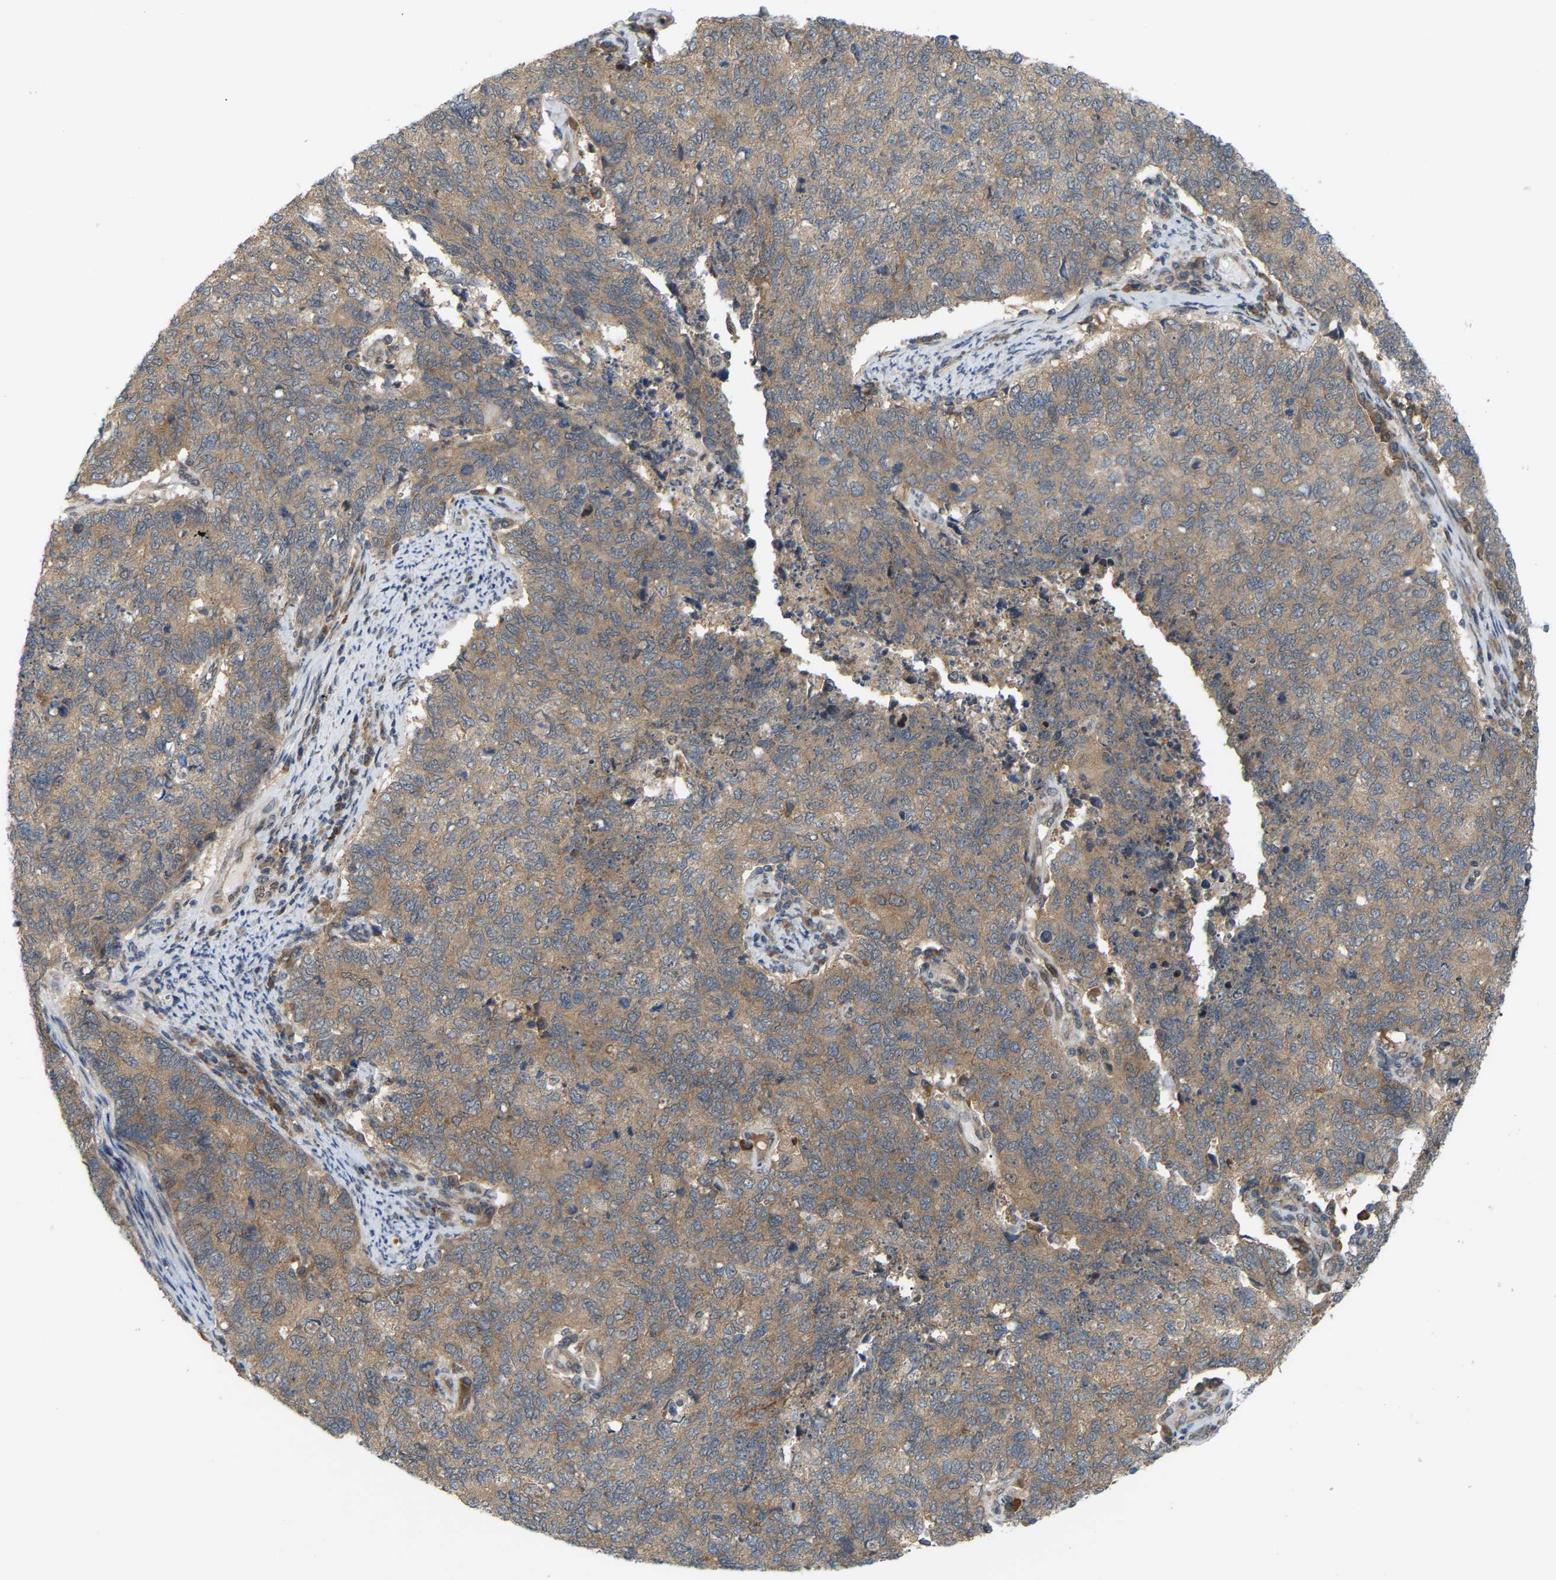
{"staining": {"intensity": "moderate", "quantity": ">75%", "location": "cytoplasmic/membranous"}, "tissue": "cervical cancer", "cell_type": "Tumor cells", "image_type": "cancer", "snomed": [{"axis": "morphology", "description": "Squamous cell carcinoma, NOS"}, {"axis": "topography", "description": "Cervix"}], "caption": "This histopathology image exhibits squamous cell carcinoma (cervical) stained with immunohistochemistry (IHC) to label a protein in brown. The cytoplasmic/membranous of tumor cells show moderate positivity for the protein. Nuclei are counter-stained blue.", "gene": "CROT", "patient": {"sex": "female", "age": 63}}